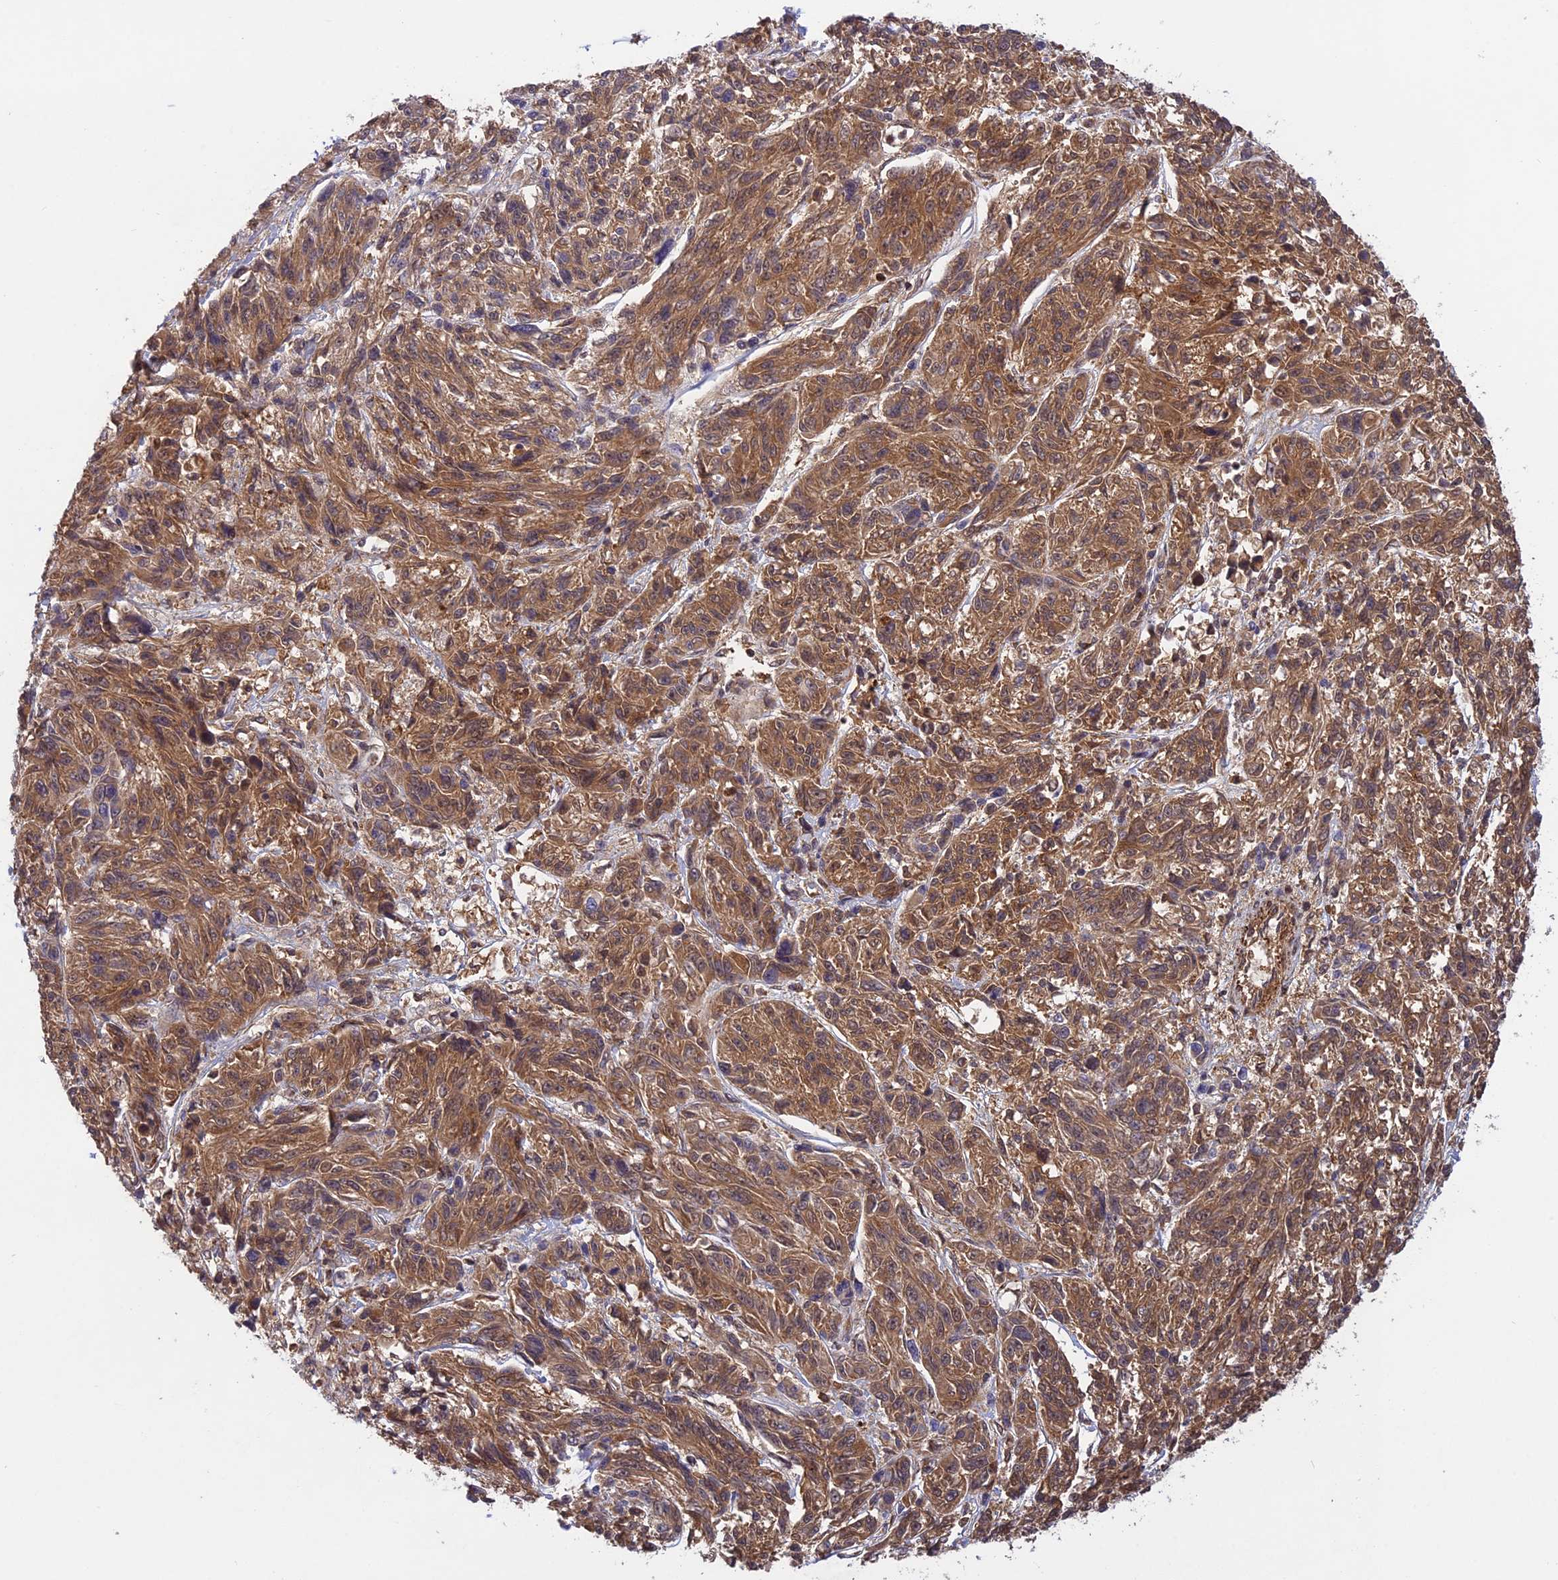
{"staining": {"intensity": "moderate", "quantity": ">75%", "location": "cytoplasmic/membranous"}, "tissue": "melanoma", "cell_type": "Tumor cells", "image_type": "cancer", "snomed": [{"axis": "morphology", "description": "Malignant melanoma, NOS"}, {"axis": "topography", "description": "Skin"}], "caption": "Immunohistochemistry (IHC) (DAB (3,3'-diaminobenzidine)) staining of melanoma demonstrates moderate cytoplasmic/membranous protein positivity in approximately >75% of tumor cells.", "gene": "ADO", "patient": {"sex": "male", "age": 53}}